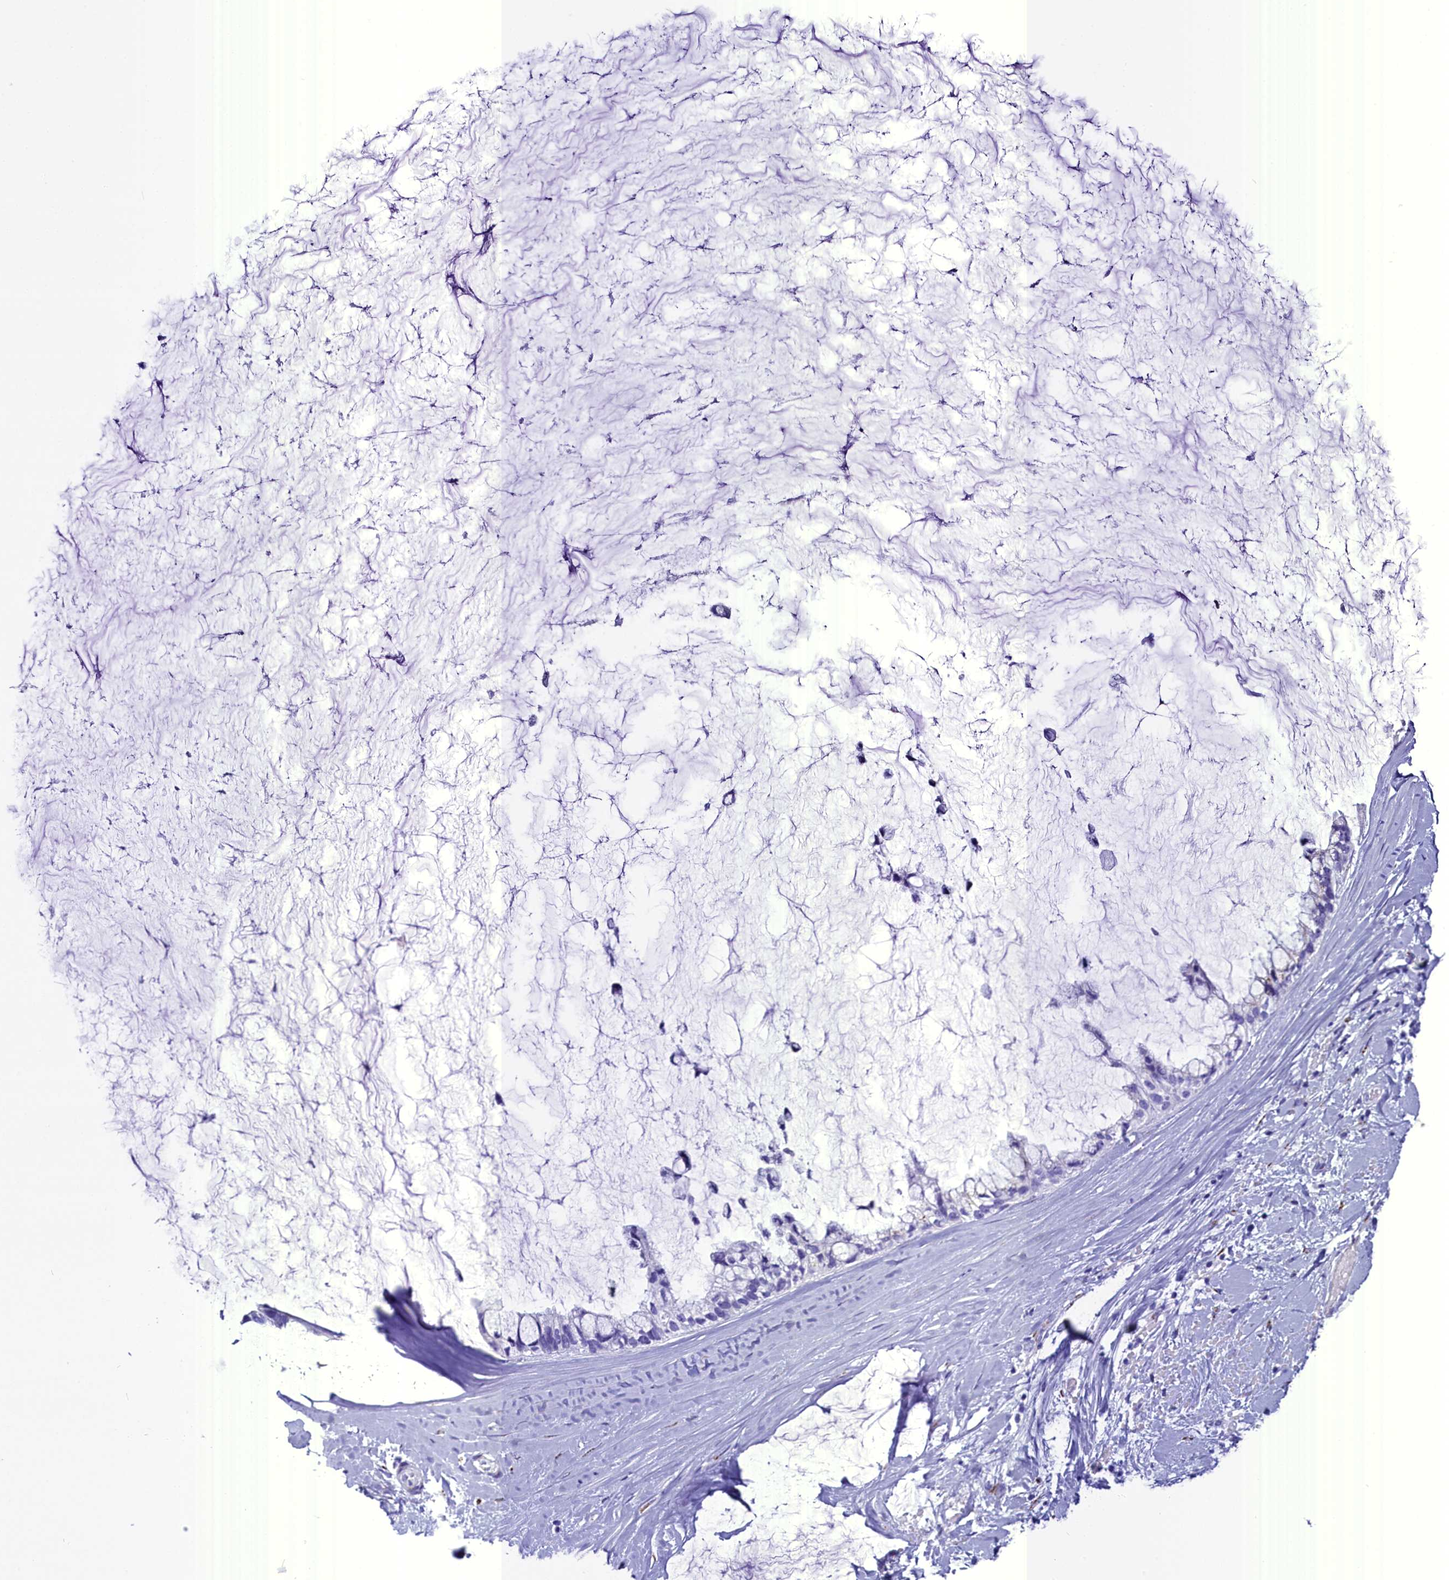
{"staining": {"intensity": "negative", "quantity": "none", "location": "none"}, "tissue": "ovarian cancer", "cell_type": "Tumor cells", "image_type": "cancer", "snomed": [{"axis": "morphology", "description": "Cystadenocarcinoma, mucinous, NOS"}, {"axis": "topography", "description": "Ovary"}], "caption": "Tumor cells are negative for brown protein staining in mucinous cystadenocarcinoma (ovarian). (DAB IHC visualized using brightfield microscopy, high magnification).", "gene": "AP3B2", "patient": {"sex": "female", "age": 39}}